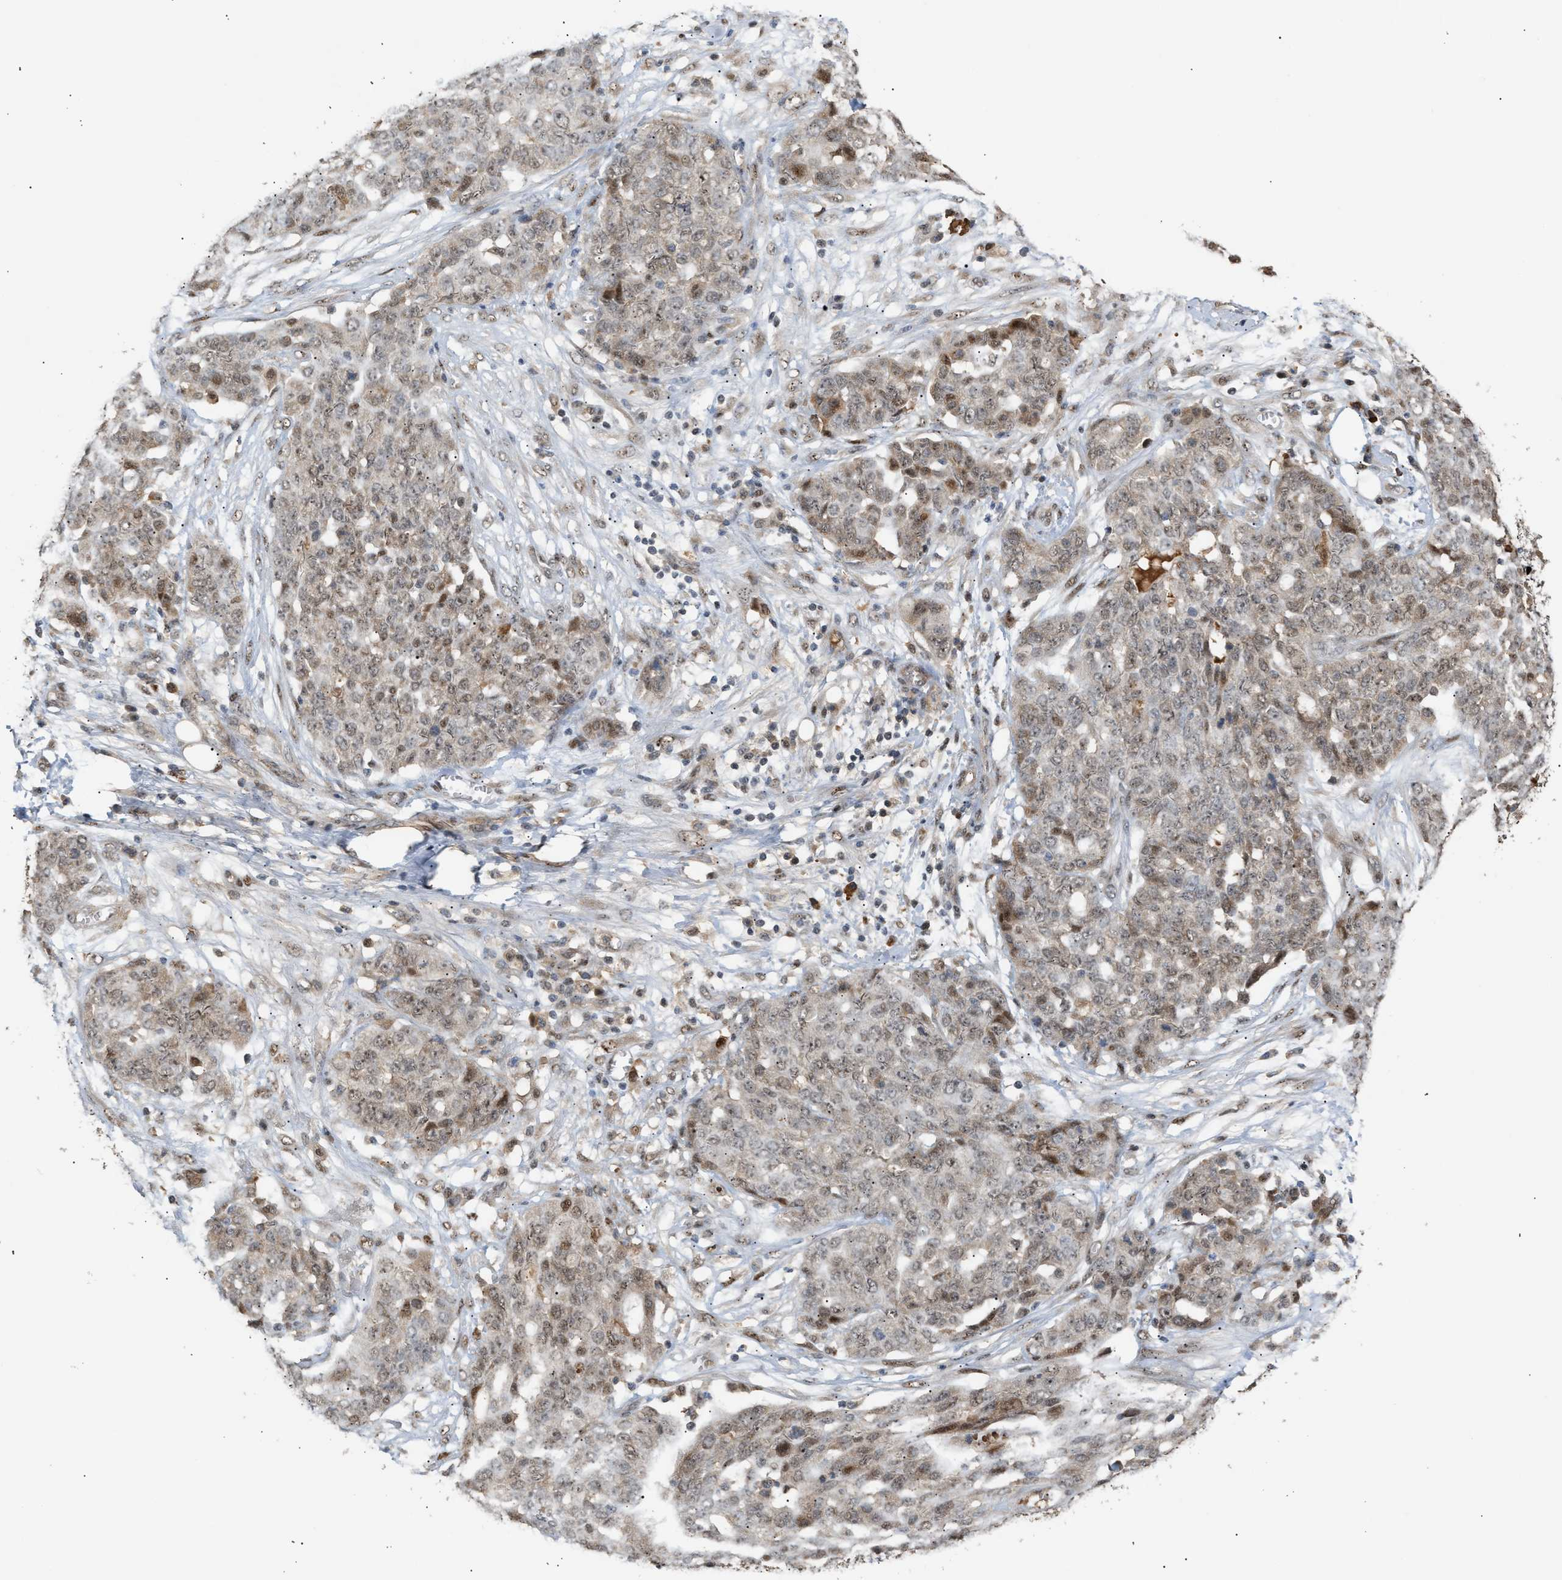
{"staining": {"intensity": "weak", "quantity": ">75%", "location": "cytoplasmic/membranous,nuclear"}, "tissue": "ovarian cancer", "cell_type": "Tumor cells", "image_type": "cancer", "snomed": [{"axis": "morphology", "description": "Cystadenocarcinoma, serous, NOS"}, {"axis": "topography", "description": "Soft tissue"}, {"axis": "topography", "description": "Ovary"}], "caption": "DAB (3,3'-diaminobenzidine) immunohistochemical staining of ovarian cancer shows weak cytoplasmic/membranous and nuclear protein staining in about >75% of tumor cells.", "gene": "ZFAND5", "patient": {"sex": "female", "age": 57}}